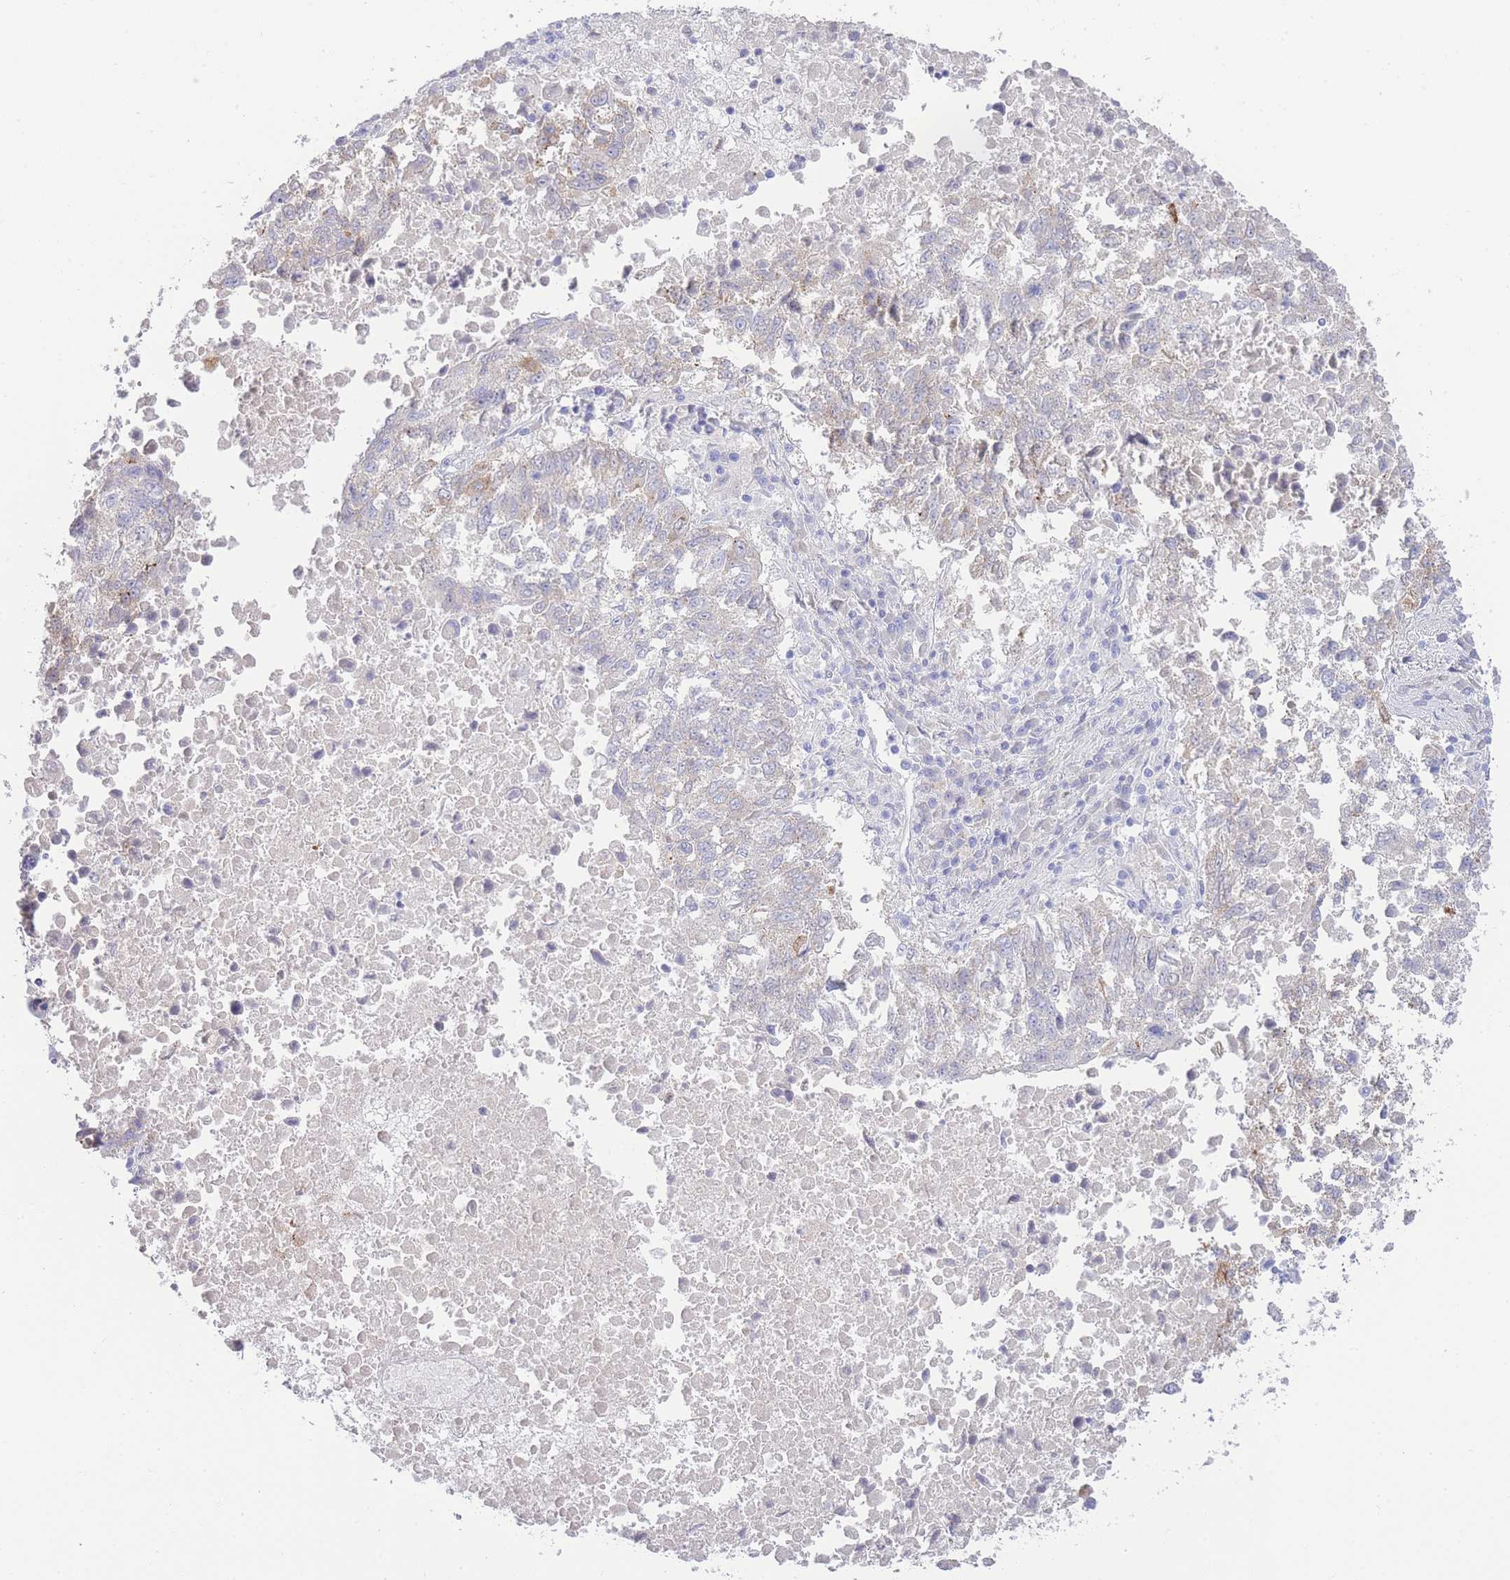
{"staining": {"intensity": "negative", "quantity": "none", "location": "none"}, "tissue": "lung cancer", "cell_type": "Tumor cells", "image_type": "cancer", "snomed": [{"axis": "morphology", "description": "Squamous cell carcinoma, NOS"}, {"axis": "topography", "description": "Lung"}], "caption": "Immunohistochemical staining of lung cancer exhibits no significant expression in tumor cells.", "gene": "LRRC37A", "patient": {"sex": "male", "age": 73}}